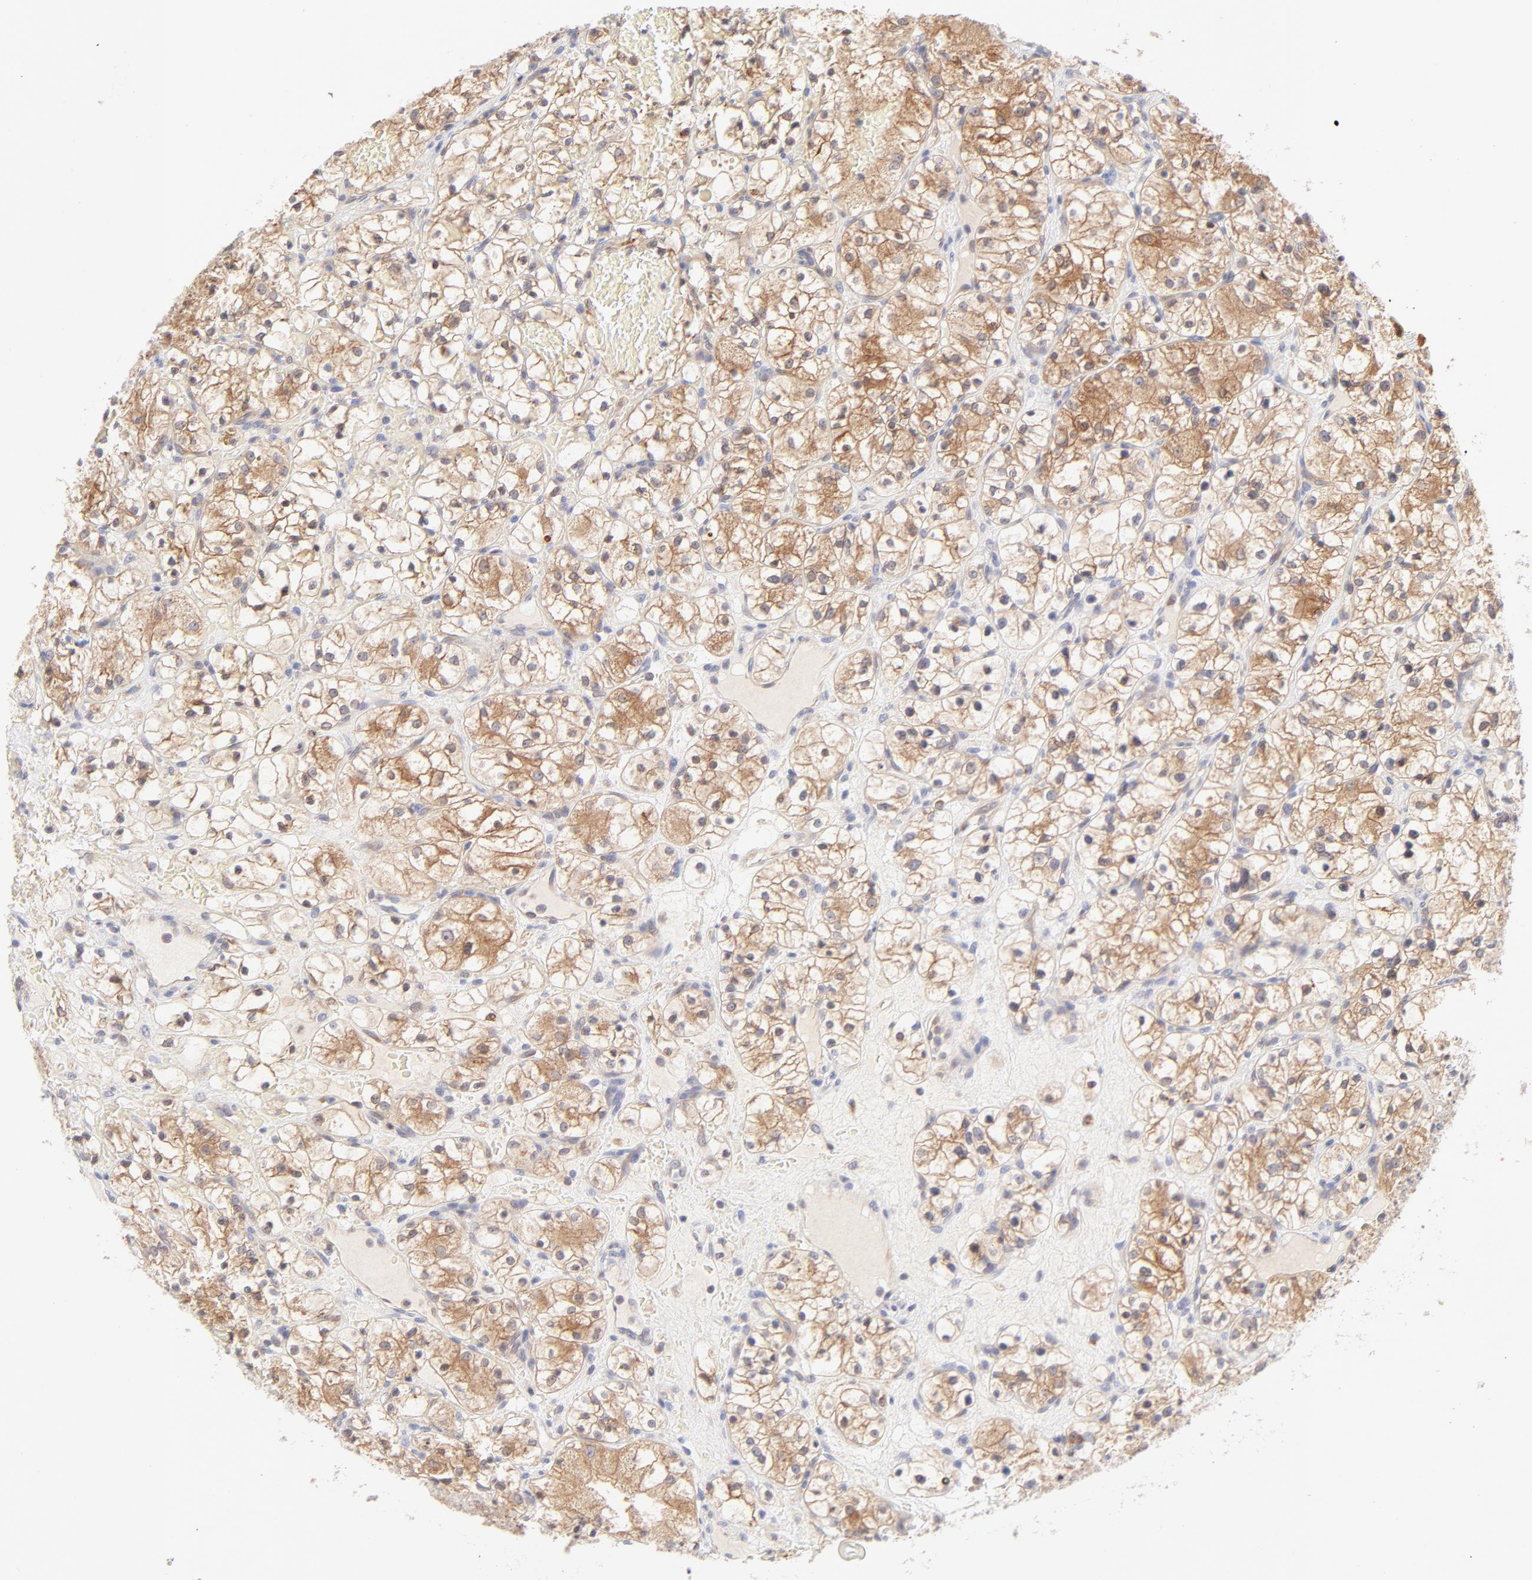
{"staining": {"intensity": "moderate", "quantity": ">75%", "location": "cytoplasmic/membranous"}, "tissue": "renal cancer", "cell_type": "Tumor cells", "image_type": "cancer", "snomed": [{"axis": "morphology", "description": "Adenocarcinoma, NOS"}, {"axis": "topography", "description": "Kidney"}], "caption": "Immunohistochemical staining of human renal cancer displays moderate cytoplasmic/membranous protein staining in about >75% of tumor cells. Immunohistochemistry stains the protein of interest in brown and the nuclei are stained blue.", "gene": "RPS6KA1", "patient": {"sex": "female", "age": 60}}